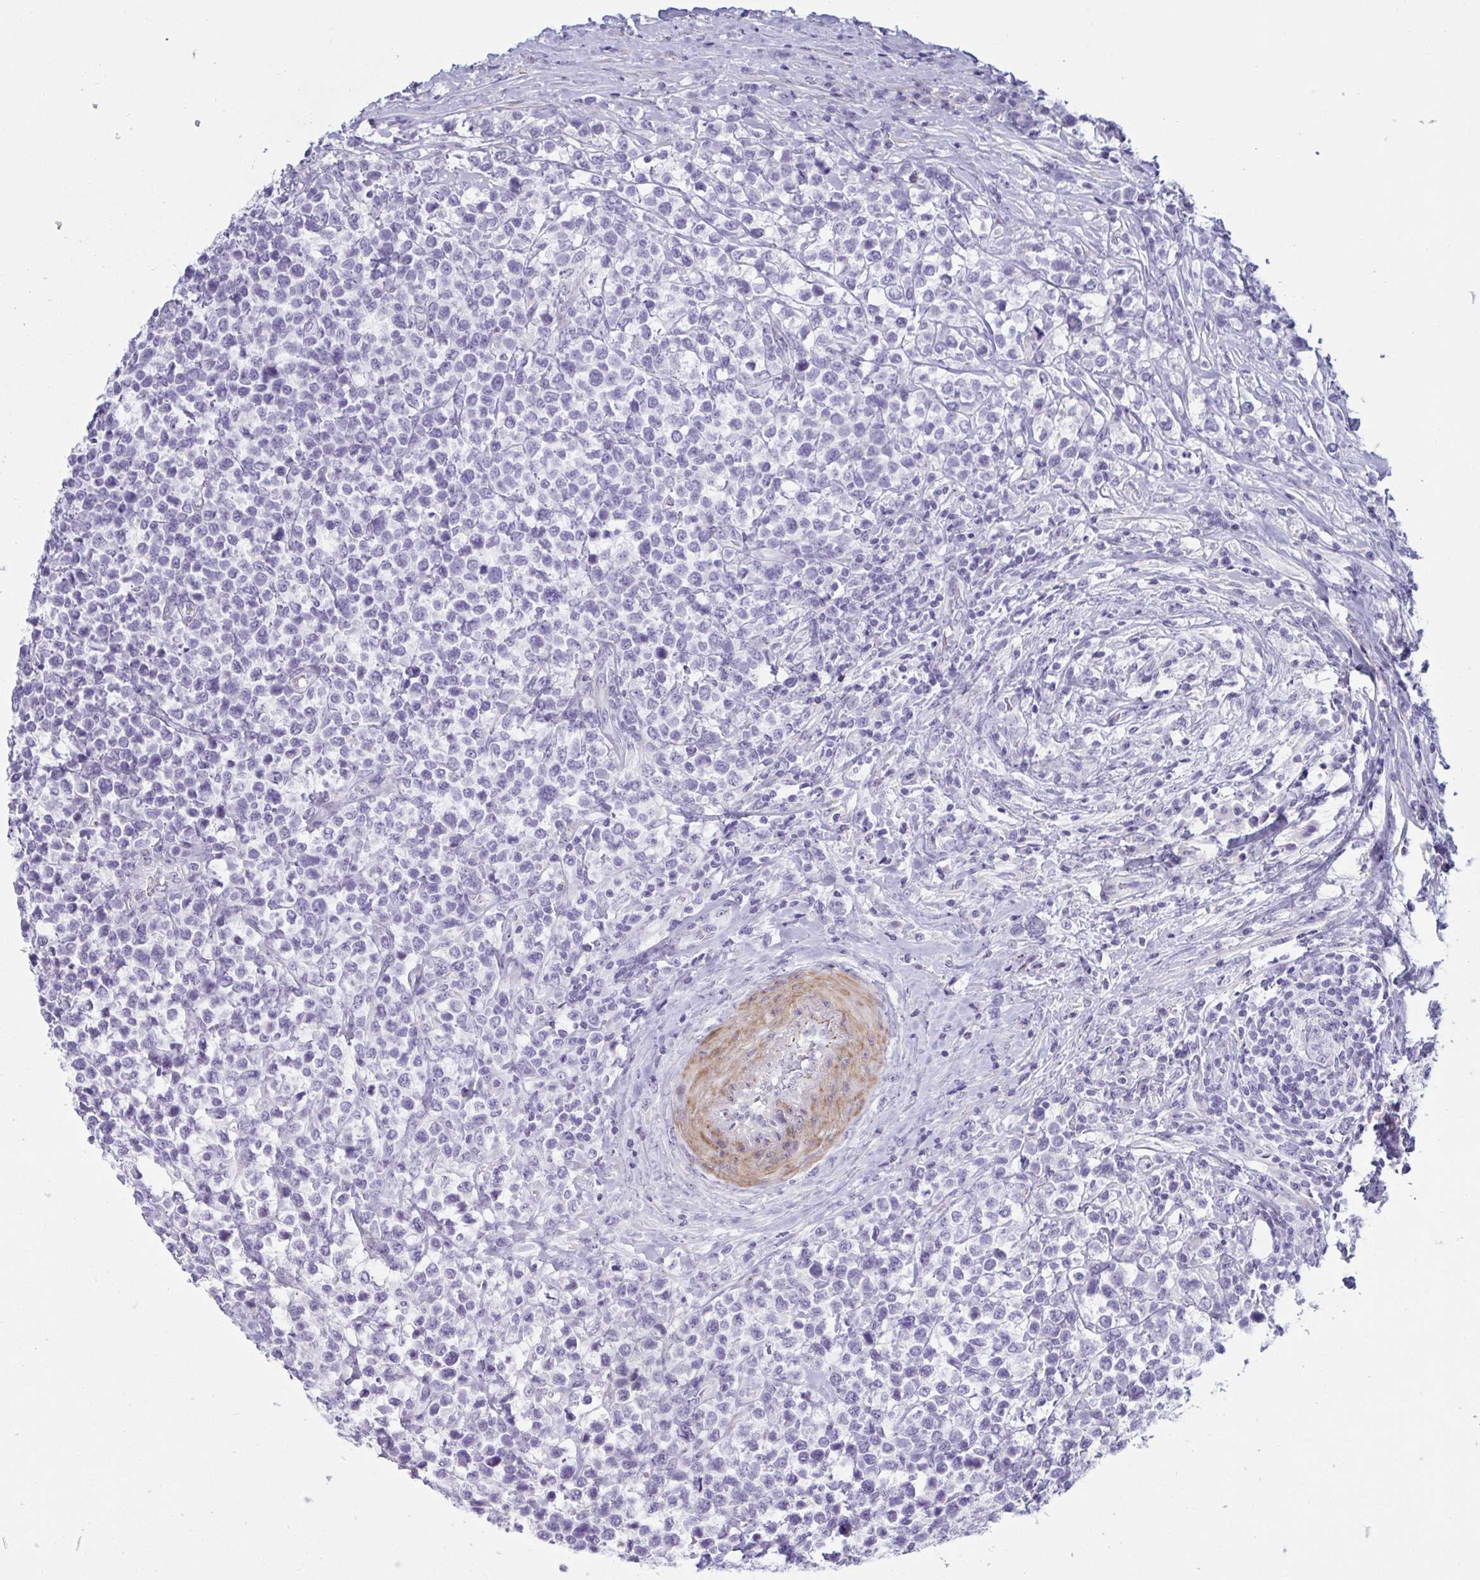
{"staining": {"intensity": "negative", "quantity": "none", "location": "none"}, "tissue": "lymphoma", "cell_type": "Tumor cells", "image_type": "cancer", "snomed": [{"axis": "morphology", "description": "Malignant lymphoma, non-Hodgkin's type, High grade"}, {"axis": "topography", "description": "Soft tissue"}], "caption": "This is a micrograph of immunohistochemistry staining of lymphoma, which shows no positivity in tumor cells.", "gene": "OR5P3", "patient": {"sex": "female", "age": 56}}